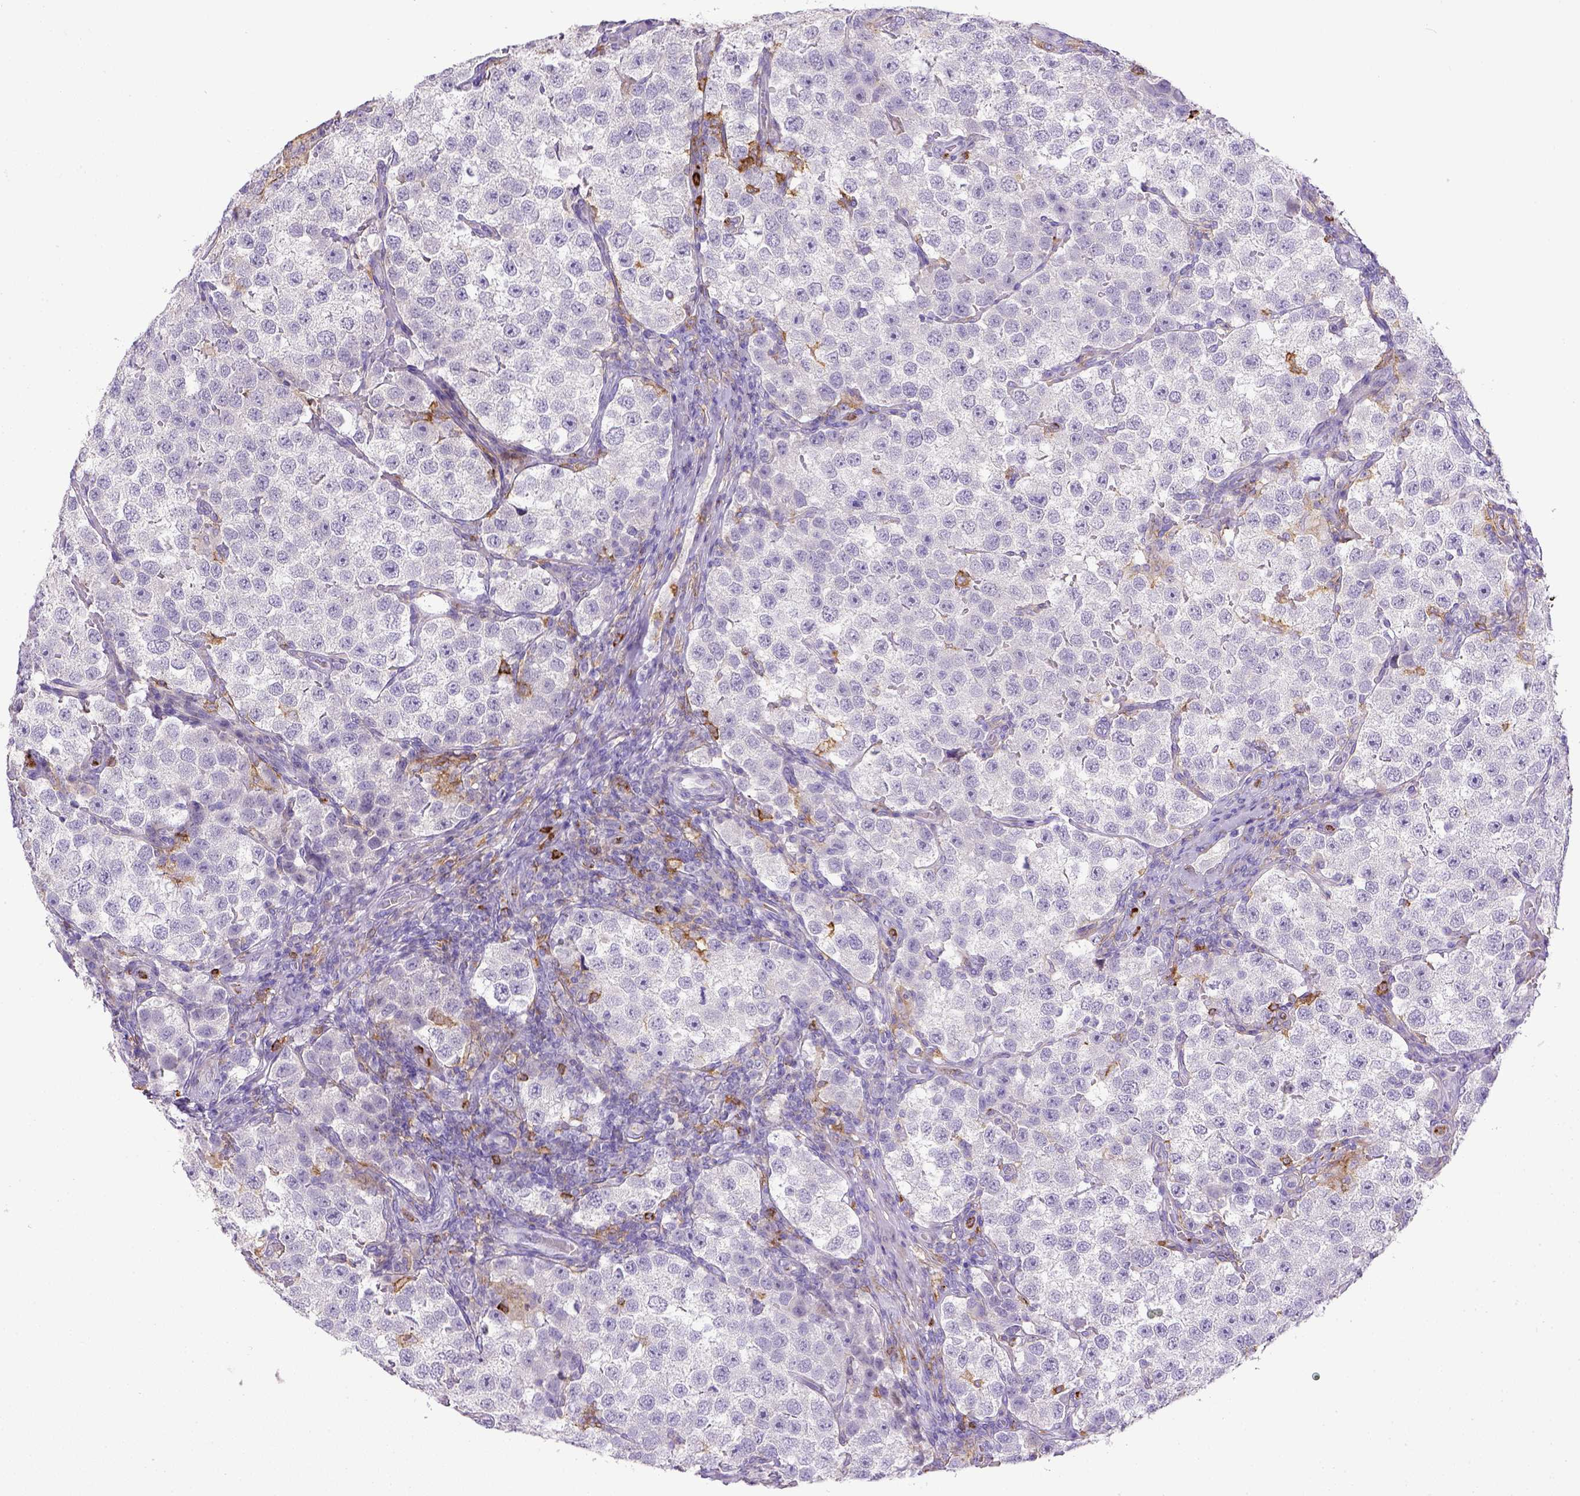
{"staining": {"intensity": "negative", "quantity": "none", "location": "none"}, "tissue": "testis cancer", "cell_type": "Tumor cells", "image_type": "cancer", "snomed": [{"axis": "morphology", "description": "Seminoma, NOS"}, {"axis": "topography", "description": "Testis"}], "caption": "IHC micrograph of human testis seminoma stained for a protein (brown), which demonstrates no expression in tumor cells.", "gene": "ITGAM", "patient": {"sex": "male", "age": 37}}